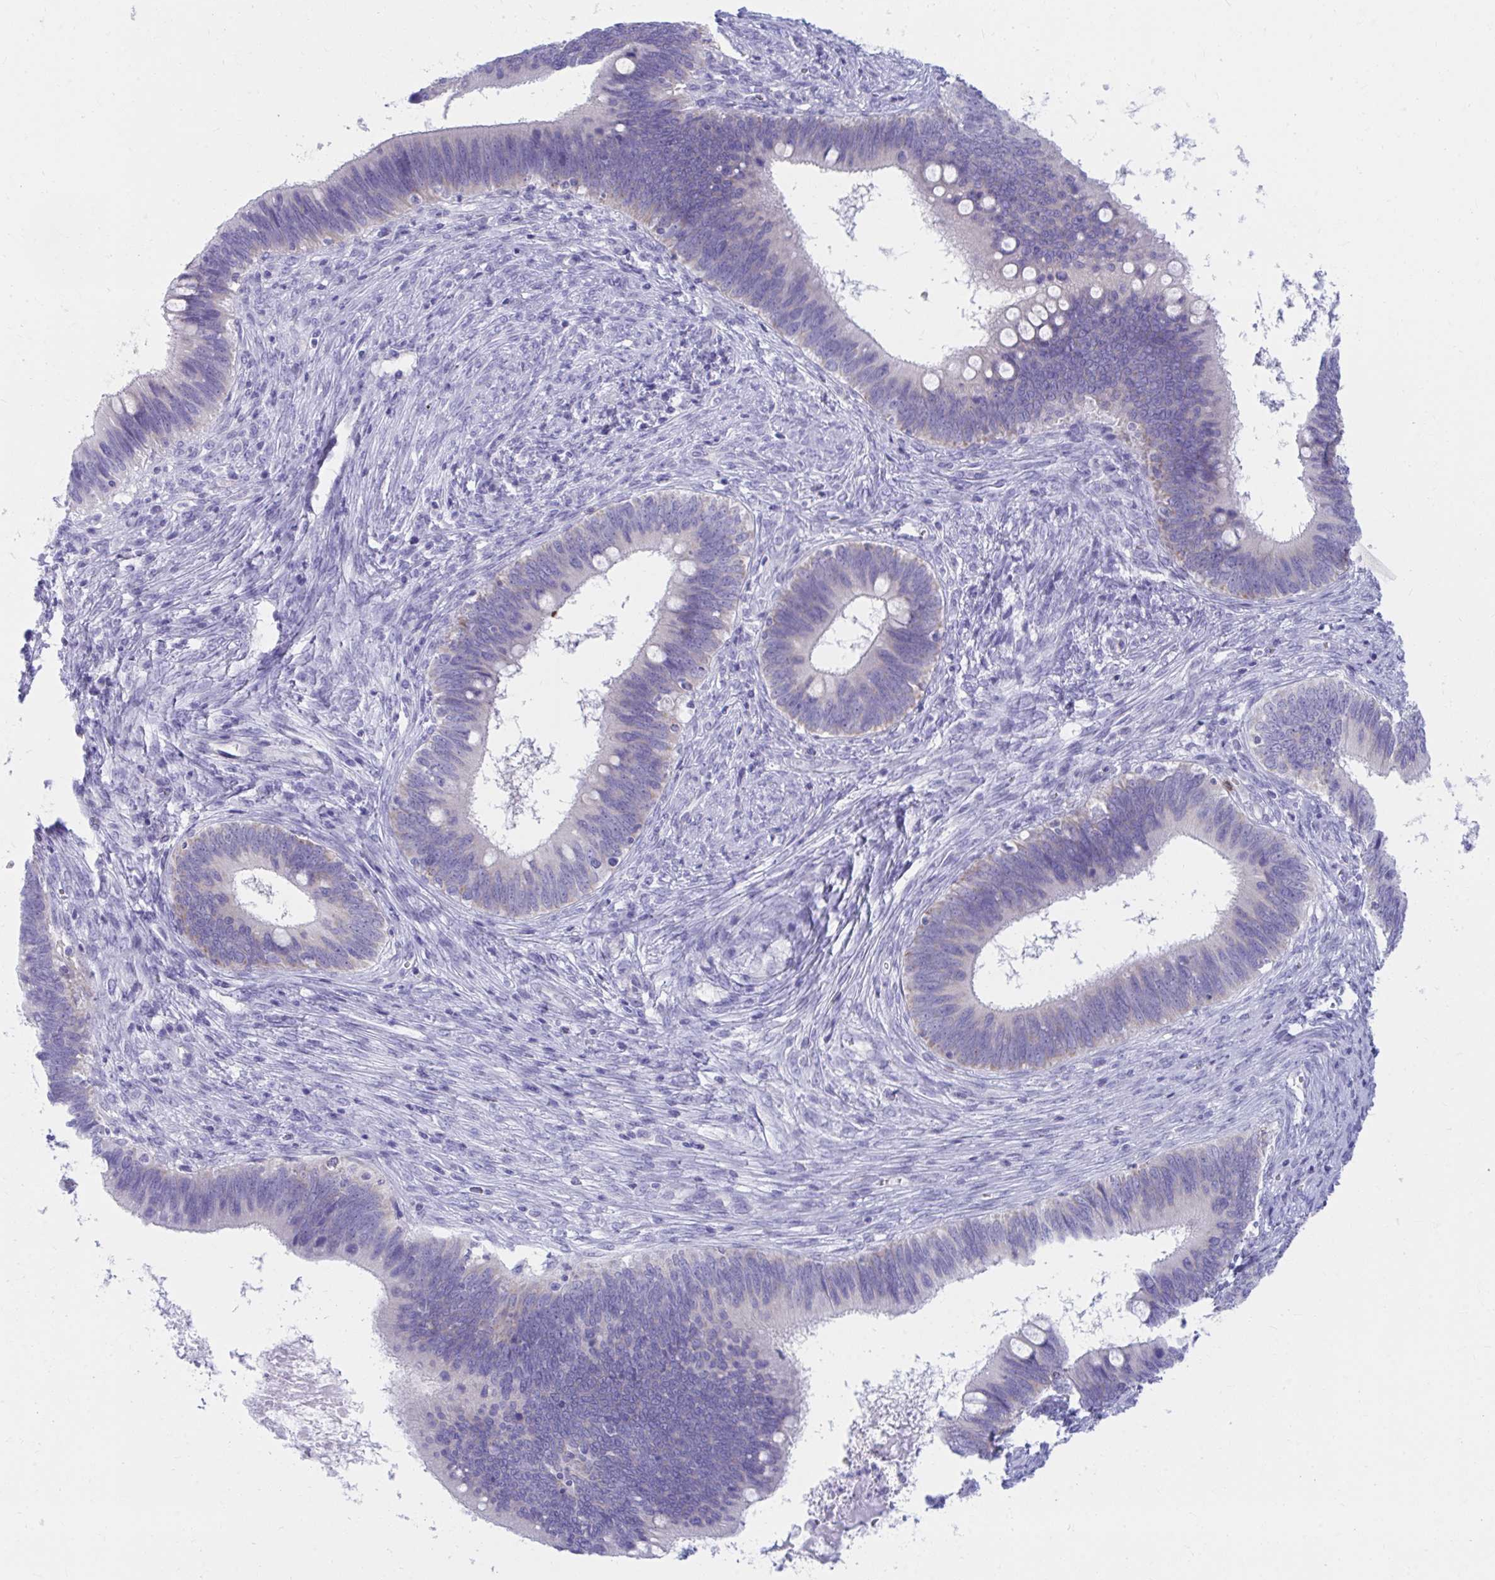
{"staining": {"intensity": "negative", "quantity": "none", "location": "none"}, "tissue": "cervical cancer", "cell_type": "Tumor cells", "image_type": "cancer", "snomed": [{"axis": "morphology", "description": "Adenocarcinoma, NOS"}, {"axis": "topography", "description": "Cervix"}], "caption": "Immunohistochemistry (IHC) of human cervical cancer (adenocarcinoma) demonstrates no positivity in tumor cells. The staining is performed using DAB brown chromogen with nuclei counter-stained in using hematoxylin.", "gene": "SHISA8", "patient": {"sex": "female", "age": 42}}